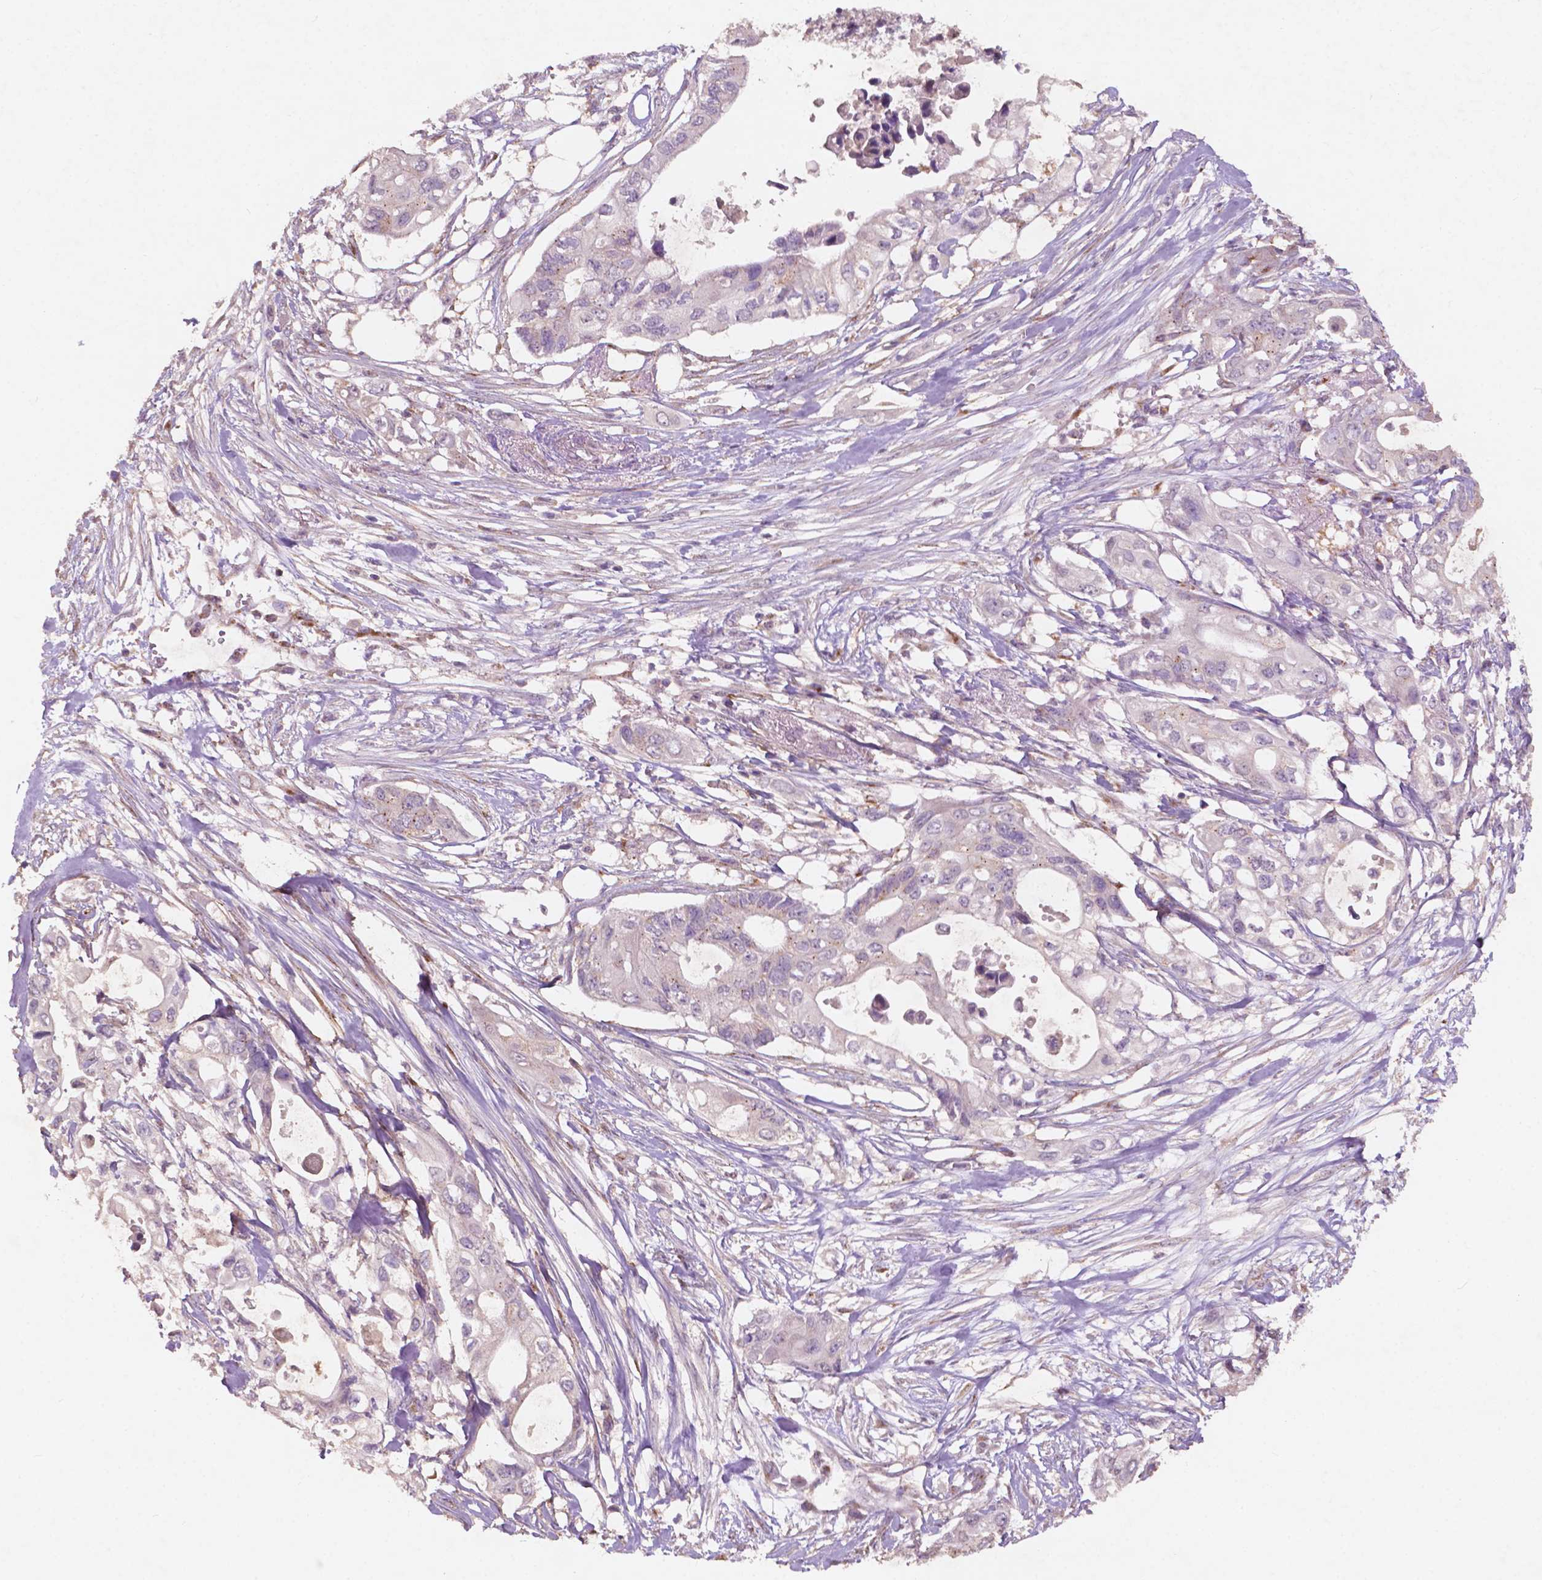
{"staining": {"intensity": "weak", "quantity": "<25%", "location": "cytoplasmic/membranous"}, "tissue": "pancreatic cancer", "cell_type": "Tumor cells", "image_type": "cancer", "snomed": [{"axis": "morphology", "description": "Adenocarcinoma, NOS"}, {"axis": "topography", "description": "Pancreas"}], "caption": "Pancreatic adenocarcinoma stained for a protein using IHC demonstrates no positivity tumor cells.", "gene": "CHPT1", "patient": {"sex": "female", "age": 63}}